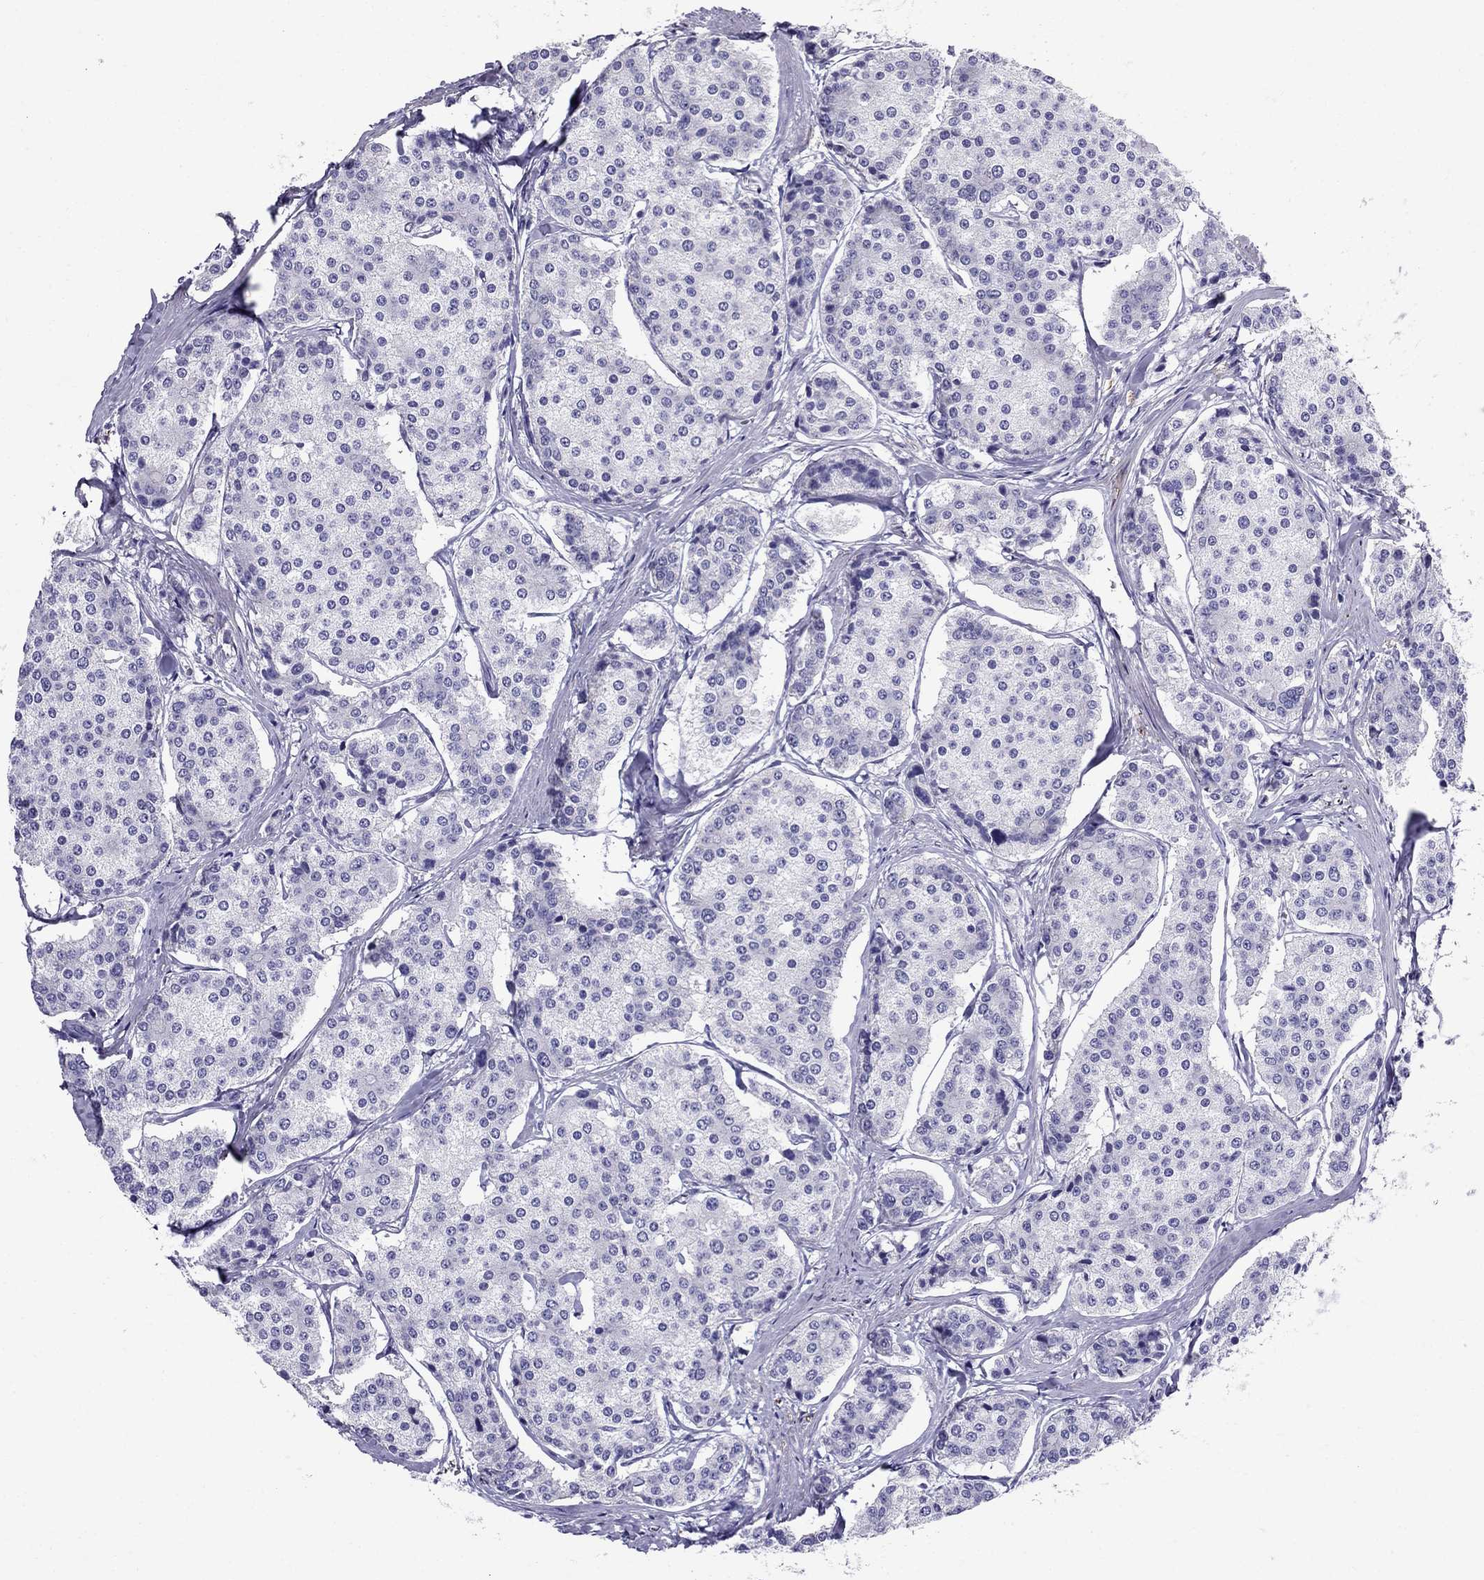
{"staining": {"intensity": "negative", "quantity": "none", "location": "none"}, "tissue": "carcinoid", "cell_type": "Tumor cells", "image_type": "cancer", "snomed": [{"axis": "morphology", "description": "Carcinoid, malignant, NOS"}, {"axis": "topography", "description": "Small intestine"}], "caption": "The image exhibits no staining of tumor cells in malignant carcinoid.", "gene": "GPR50", "patient": {"sex": "female", "age": 65}}